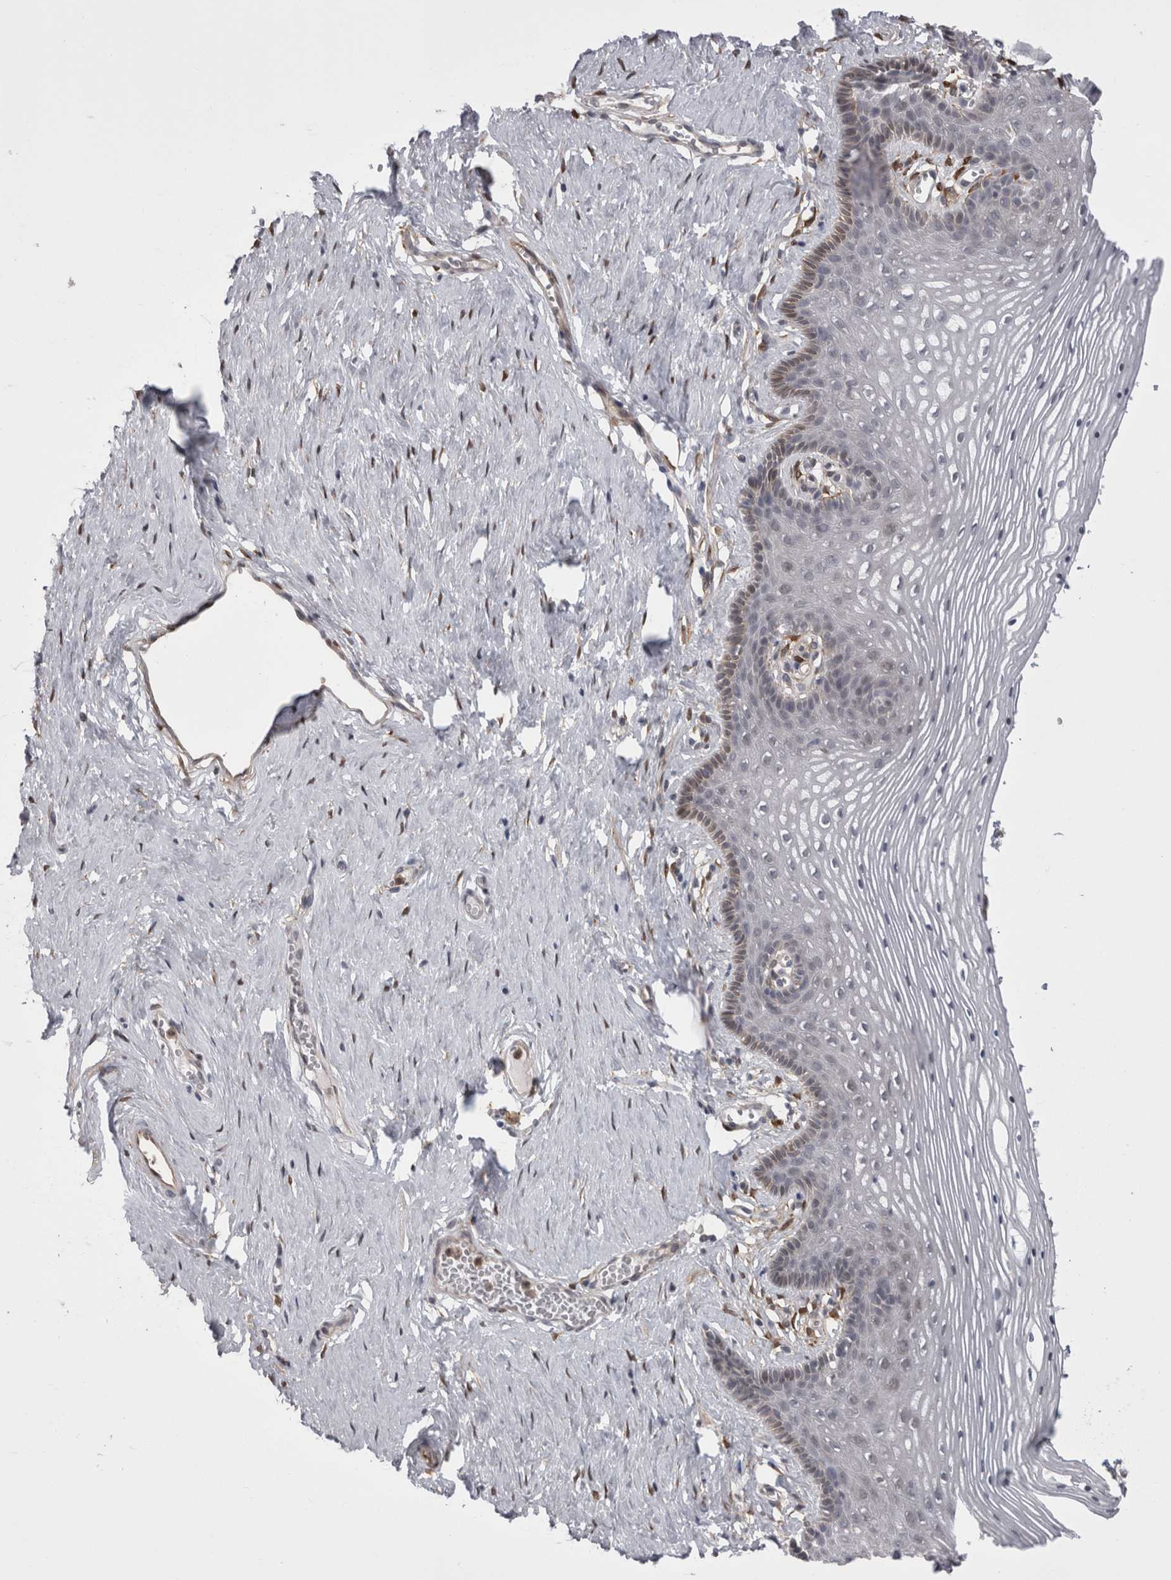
{"staining": {"intensity": "moderate", "quantity": "<25%", "location": "cytoplasmic/membranous"}, "tissue": "vagina", "cell_type": "Squamous epithelial cells", "image_type": "normal", "snomed": [{"axis": "morphology", "description": "Normal tissue, NOS"}, {"axis": "topography", "description": "Vagina"}], "caption": "This is a photomicrograph of immunohistochemistry staining of normal vagina, which shows moderate positivity in the cytoplasmic/membranous of squamous epithelial cells.", "gene": "CHIC1", "patient": {"sex": "female", "age": 32}}